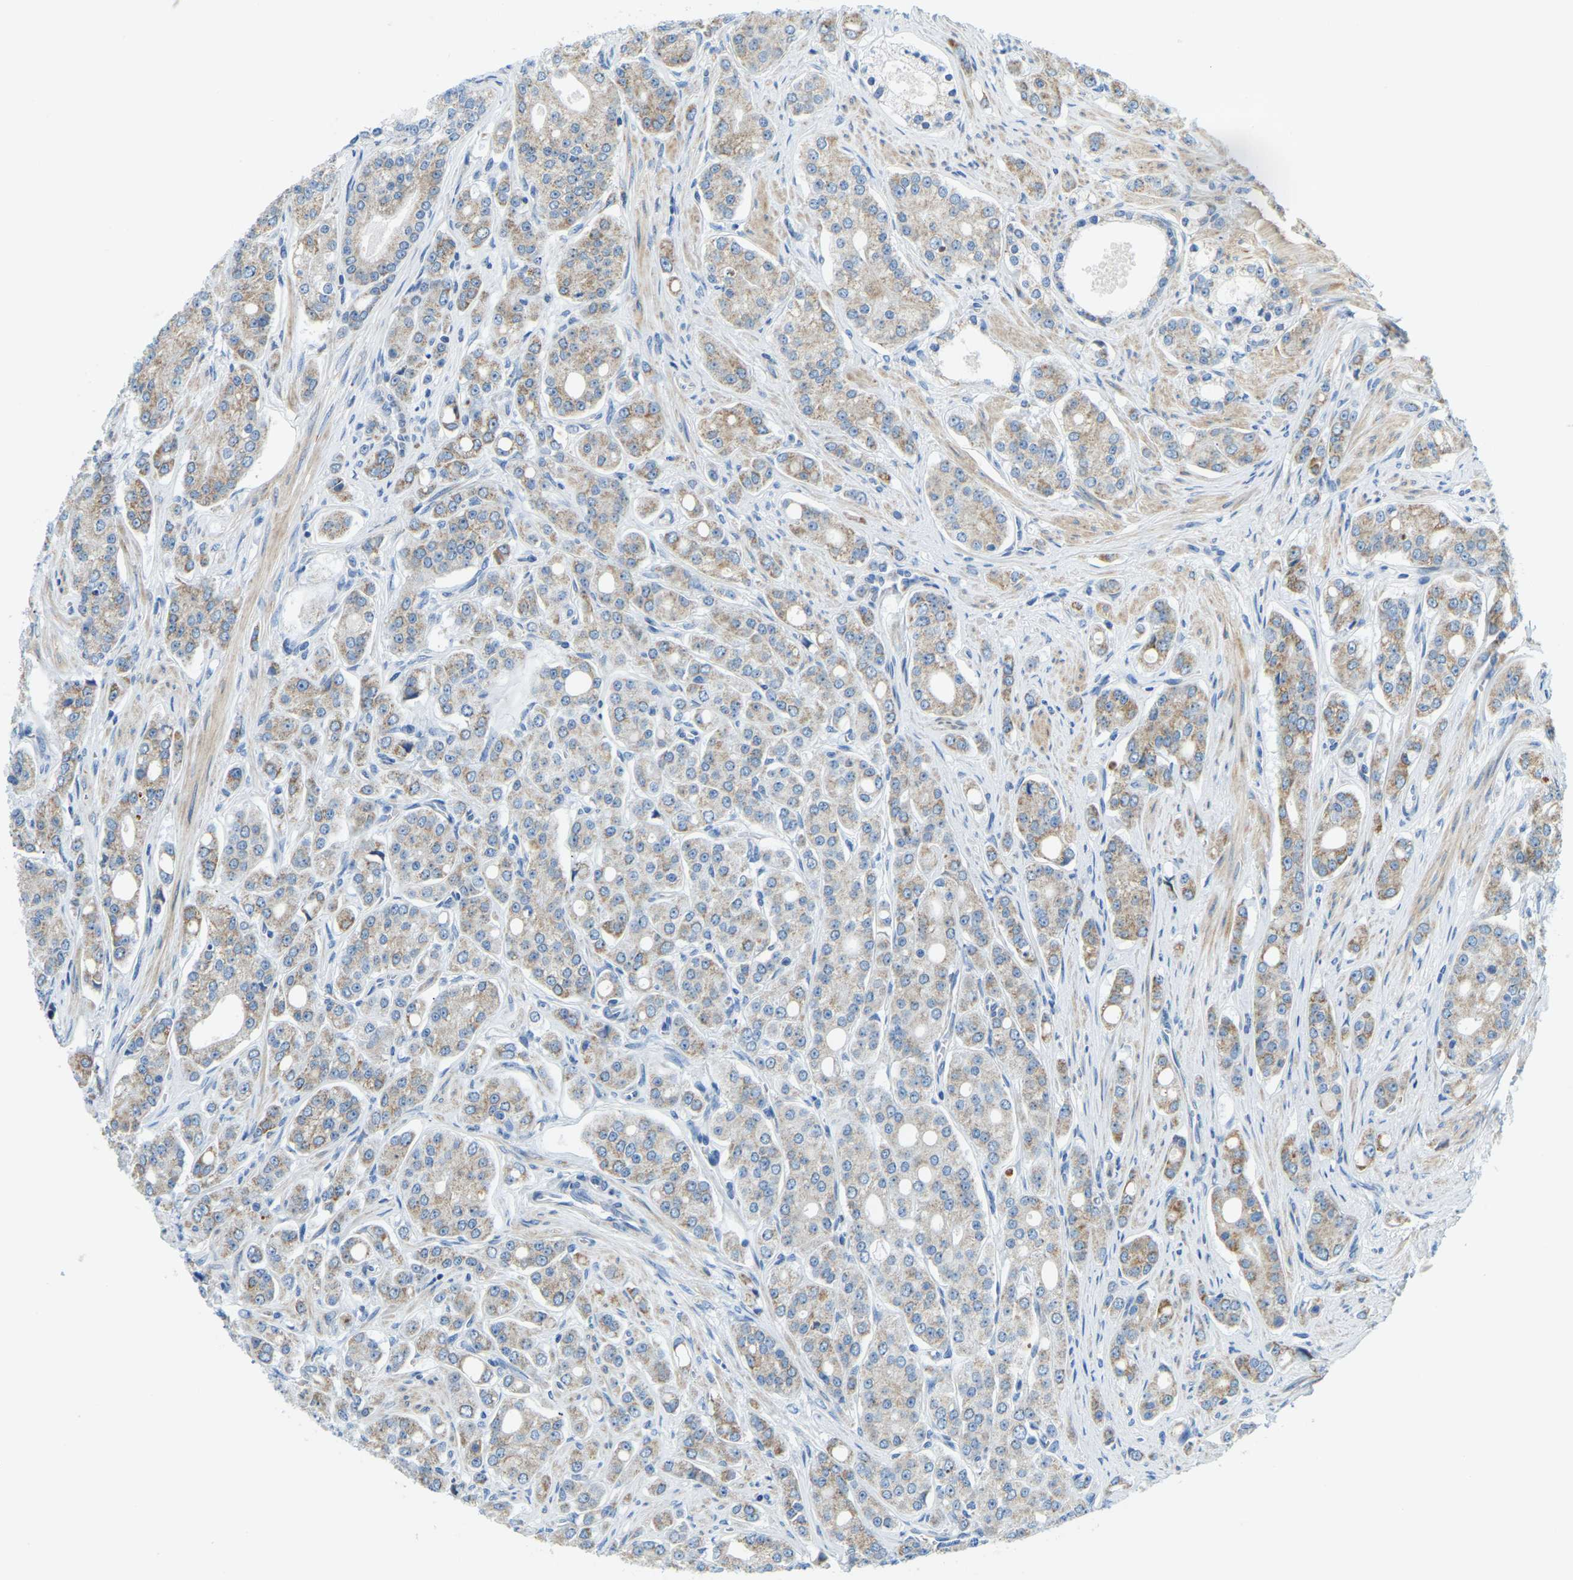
{"staining": {"intensity": "weak", "quantity": "25%-75%", "location": "cytoplasmic/membranous"}, "tissue": "prostate cancer", "cell_type": "Tumor cells", "image_type": "cancer", "snomed": [{"axis": "morphology", "description": "Adenocarcinoma, High grade"}, {"axis": "topography", "description": "Prostate"}], "caption": "Immunohistochemical staining of human prostate high-grade adenocarcinoma displays weak cytoplasmic/membranous protein staining in approximately 25%-75% of tumor cells.", "gene": "GDA", "patient": {"sex": "male", "age": 71}}